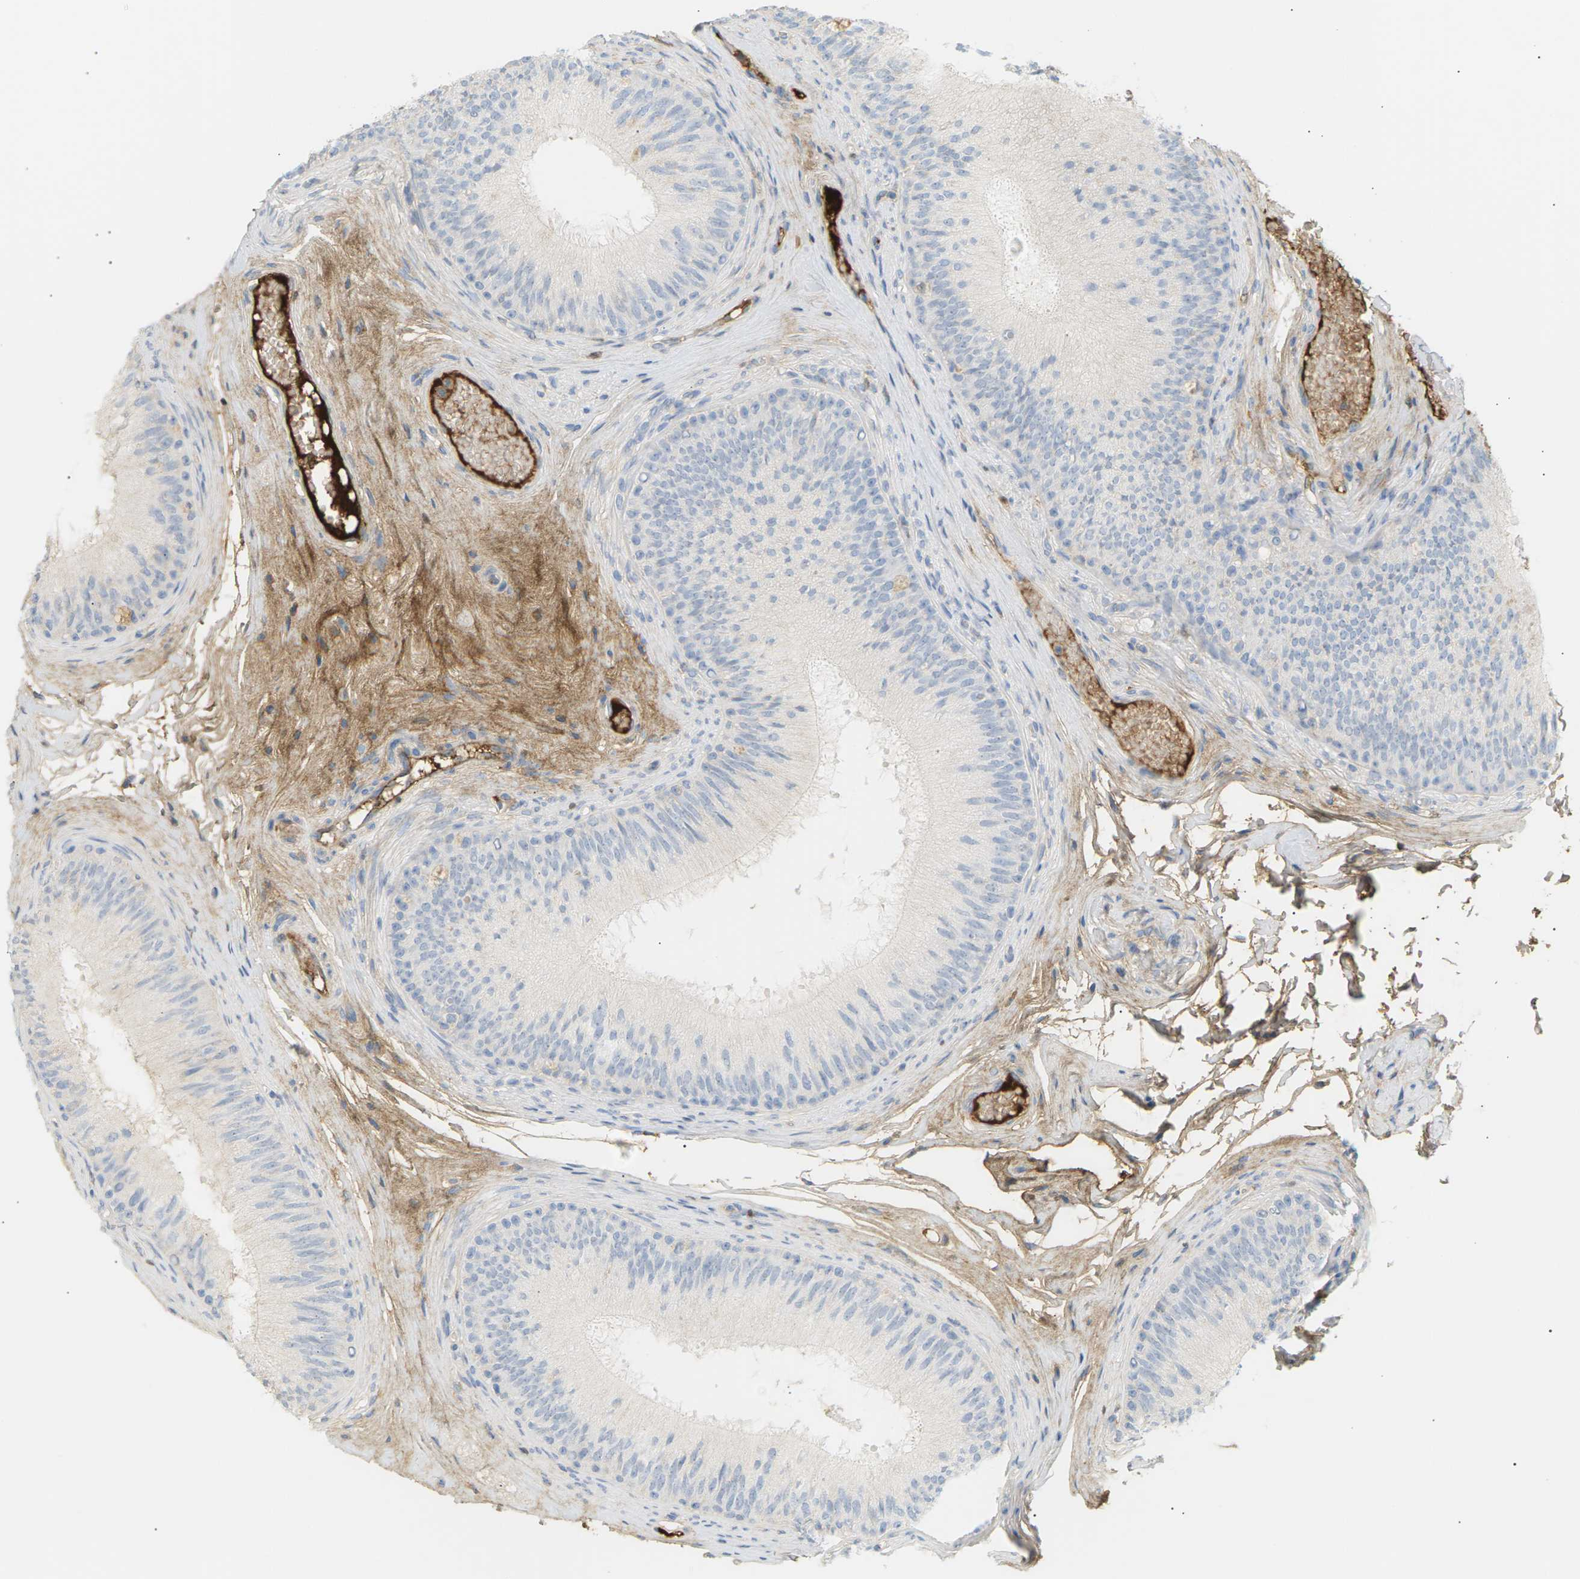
{"staining": {"intensity": "negative", "quantity": "none", "location": "none"}, "tissue": "epididymis", "cell_type": "Glandular cells", "image_type": "normal", "snomed": [{"axis": "morphology", "description": "Normal tissue, NOS"}, {"axis": "topography", "description": "Testis"}, {"axis": "topography", "description": "Epididymis"}], "caption": "IHC micrograph of normal epididymis stained for a protein (brown), which exhibits no positivity in glandular cells. (Brightfield microscopy of DAB immunohistochemistry at high magnification).", "gene": "IGLC3", "patient": {"sex": "male", "age": 36}}